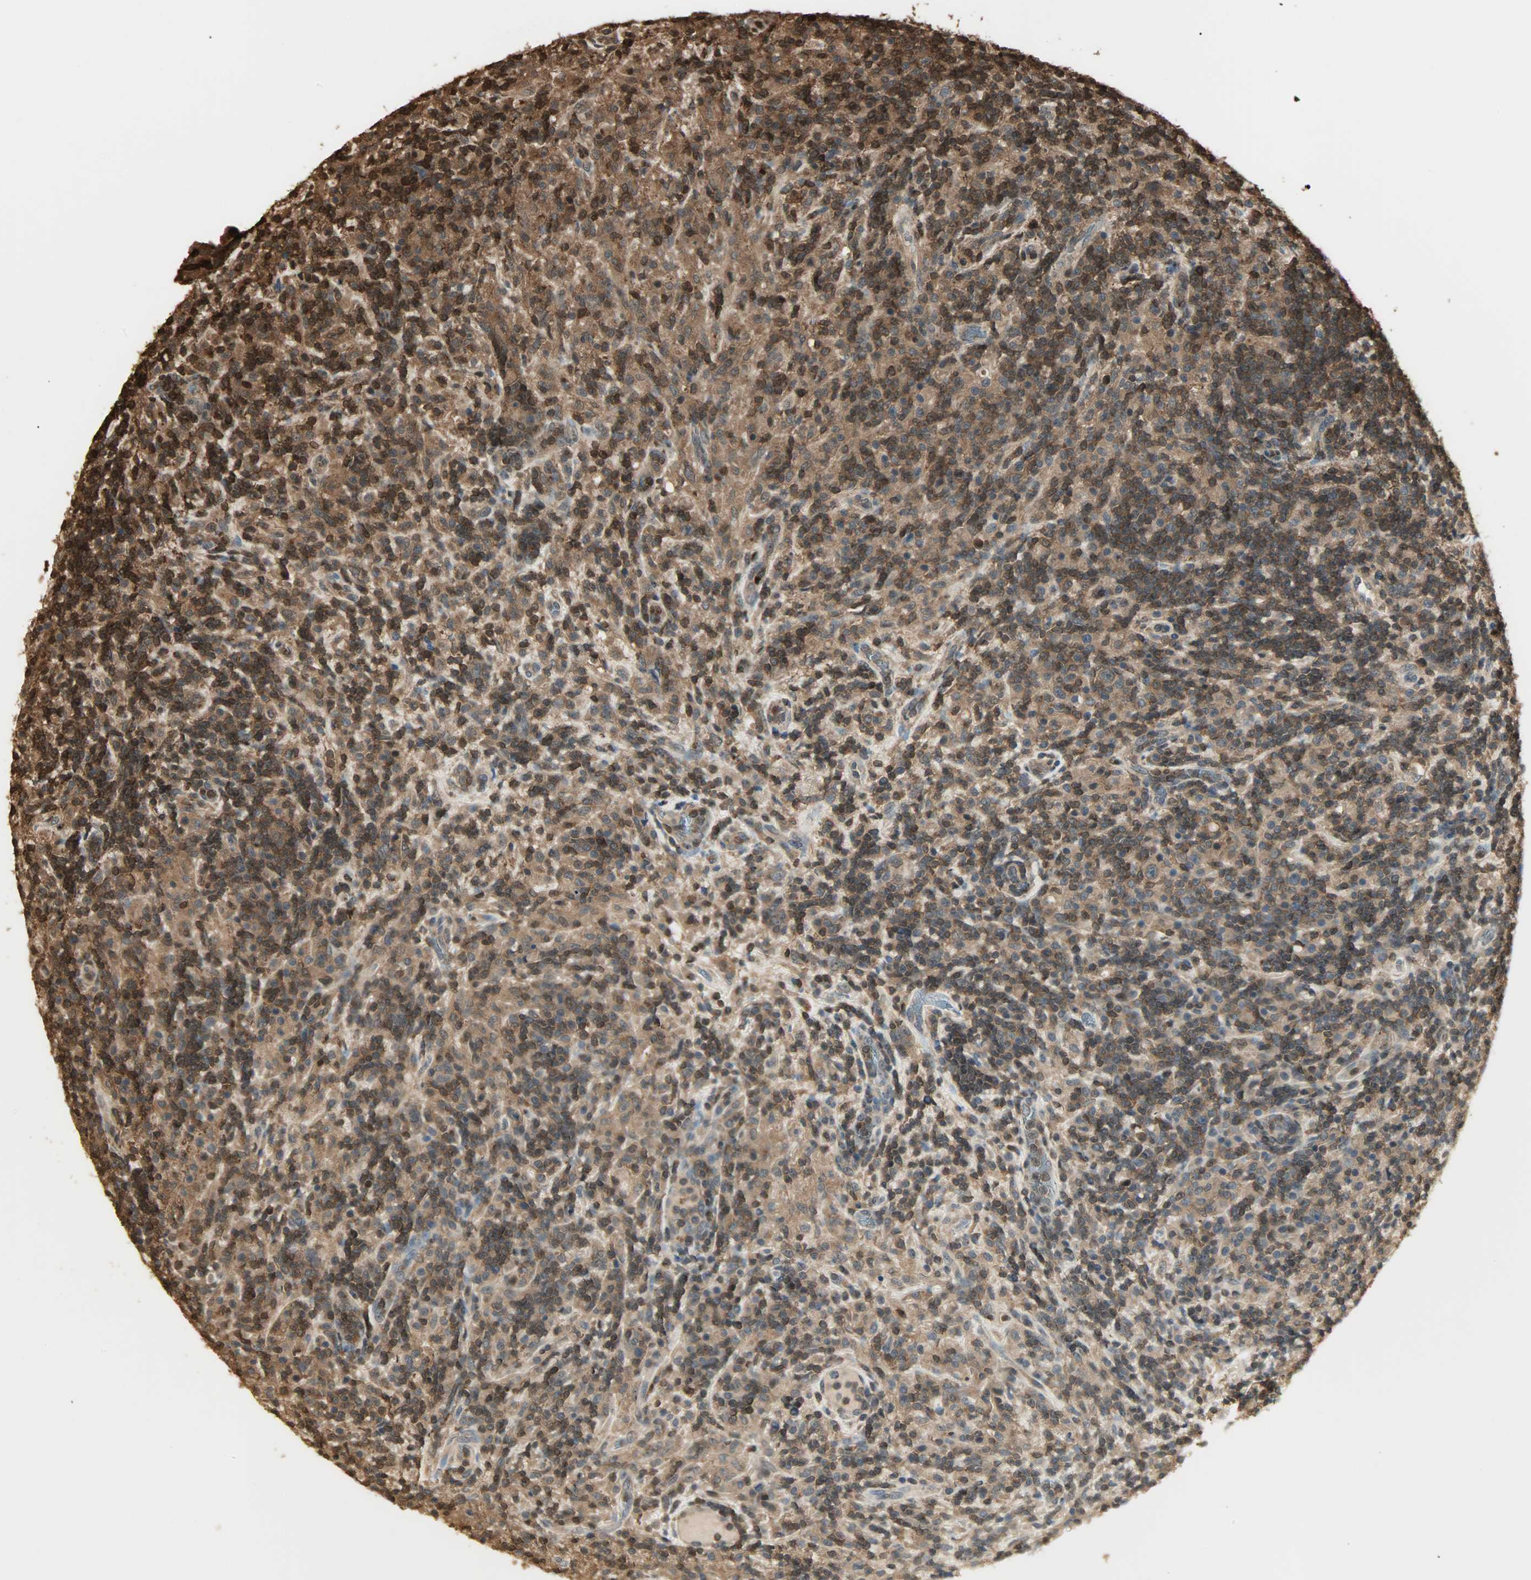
{"staining": {"intensity": "strong", "quantity": ">75%", "location": "cytoplasmic/membranous,nuclear"}, "tissue": "lymphoma", "cell_type": "Tumor cells", "image_type": "cancer", "snomed": [{"axis": "morphology", "description": "Hodgkin's disease, NOS"}, {"axis": "topography", "description": "Lymph node"}], "caption": "Hodgkin's disease stained for a protein exhibits strong cytoplasmic/membranous and nuclear positivity in tumor cells.", "gene": "YWHAZ", "patient": {"sex": "male", "age": 70}}